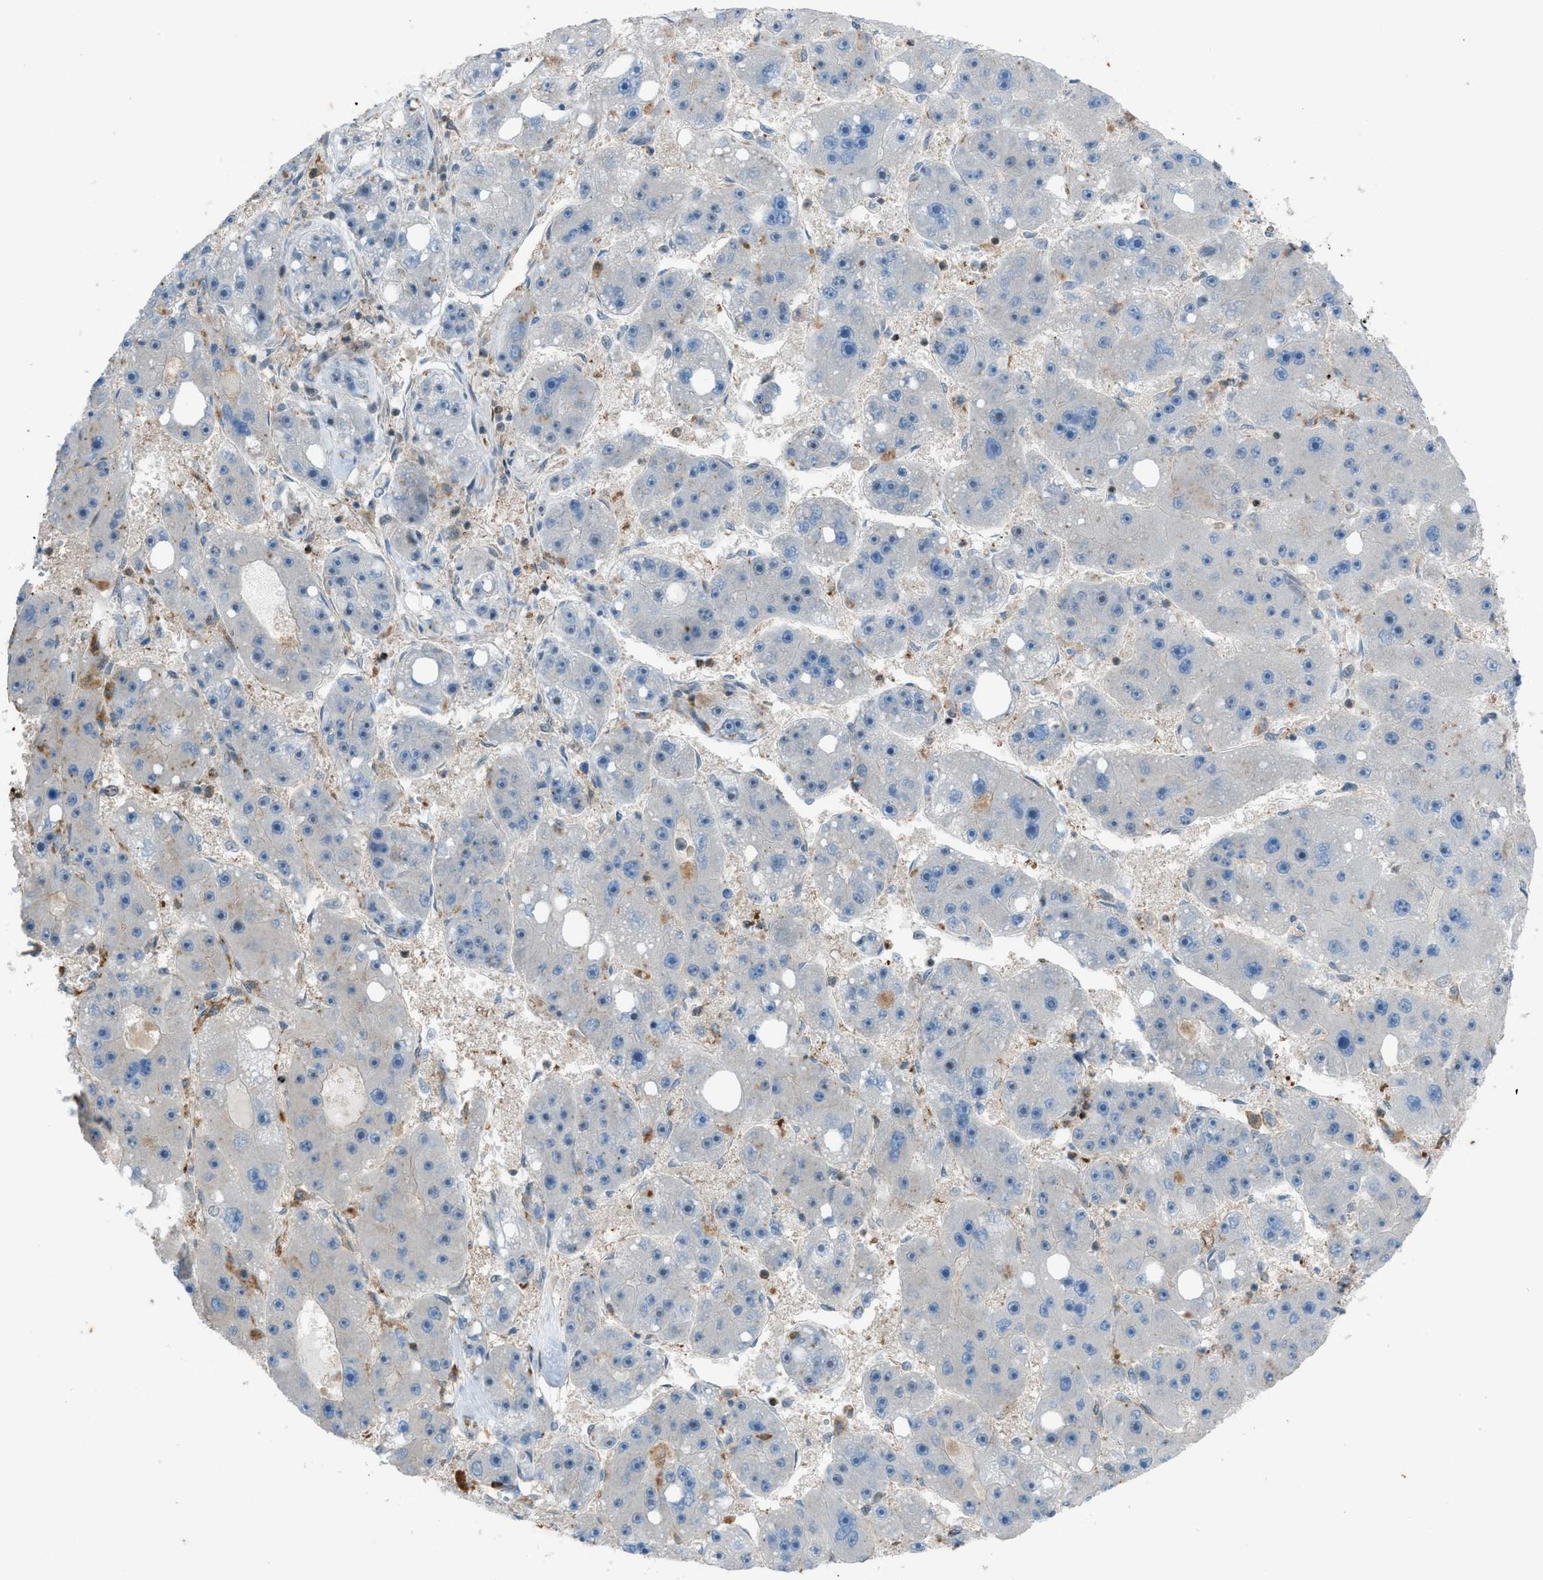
{"staining": {"intensity": "negative", "quantity": "none", "location": "none"}, "tissue": "liver cancer", "cell_type": "Tumor cells", "image_type": "cancer", "snomed": [{"axis": "morphology", "description": "Carcinoma, Hepatocellular, NOS"}, {"axis": "topography", "description": "Liver"}], "caption": "DAB immunohistochemical staining of human liver cancer demonstrates no significant expression in tumor cells.", "gene": "DYRK1A", "patient": {"sex": "female", "age": 61}}